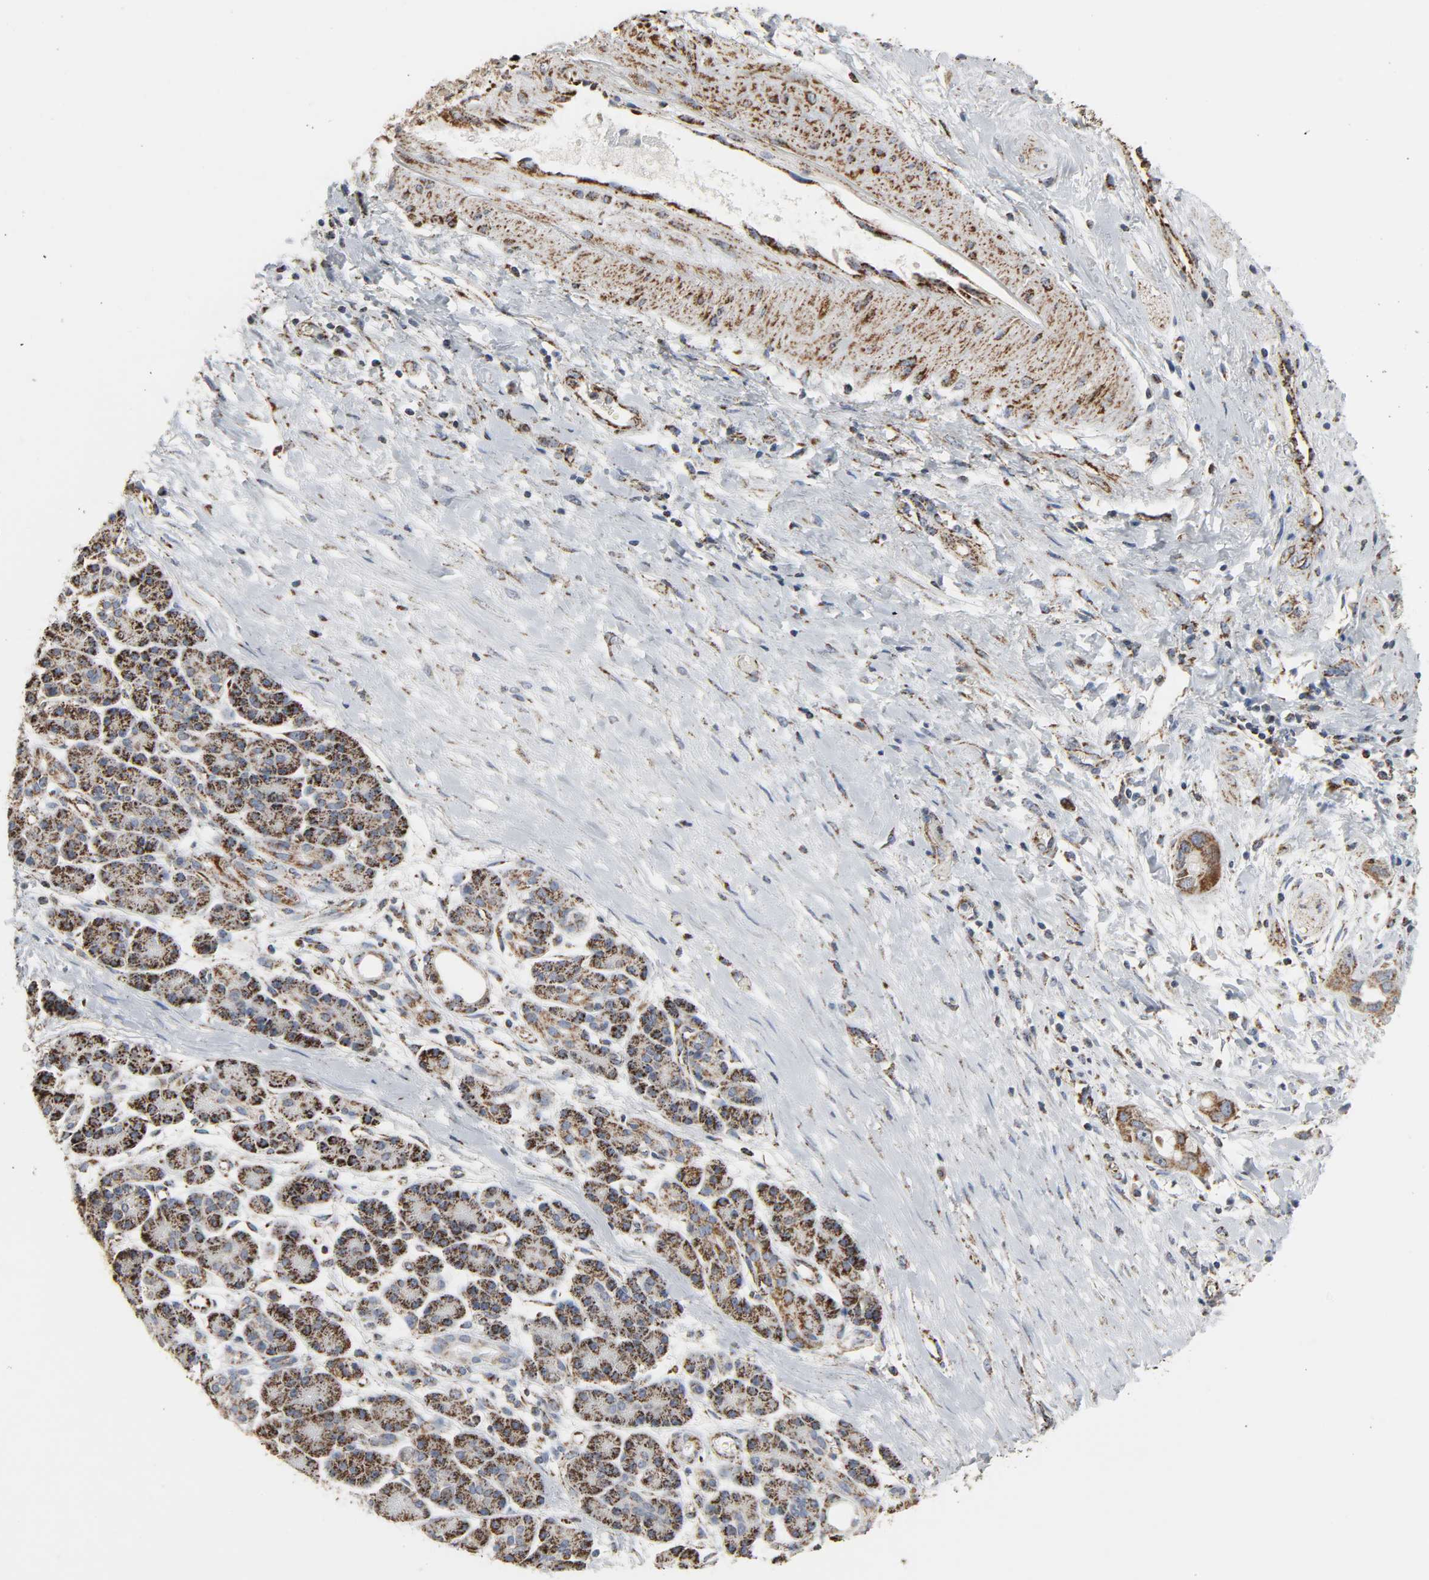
{"staining": {"intensity": "weak", "quantity": "<25%", "location": "cytoplasmic/membranous"}, "tissue": "pancreatic cancer", "cell_type": "Tumor cells", "image_type": "cancer", "snomed": [{"axis": "morphology", "description": "Adenocarcinoma, NOS"}, {"axis": "topography", "description": "Pancreas"}], "caption": "This is an immunohistochemistry histopathology image of pancreatic cancer (adenocarcinoma). There is no expression in tumor cells.", "gene": "ACAT1", "patient": {"sex": "female", "age": 60}}